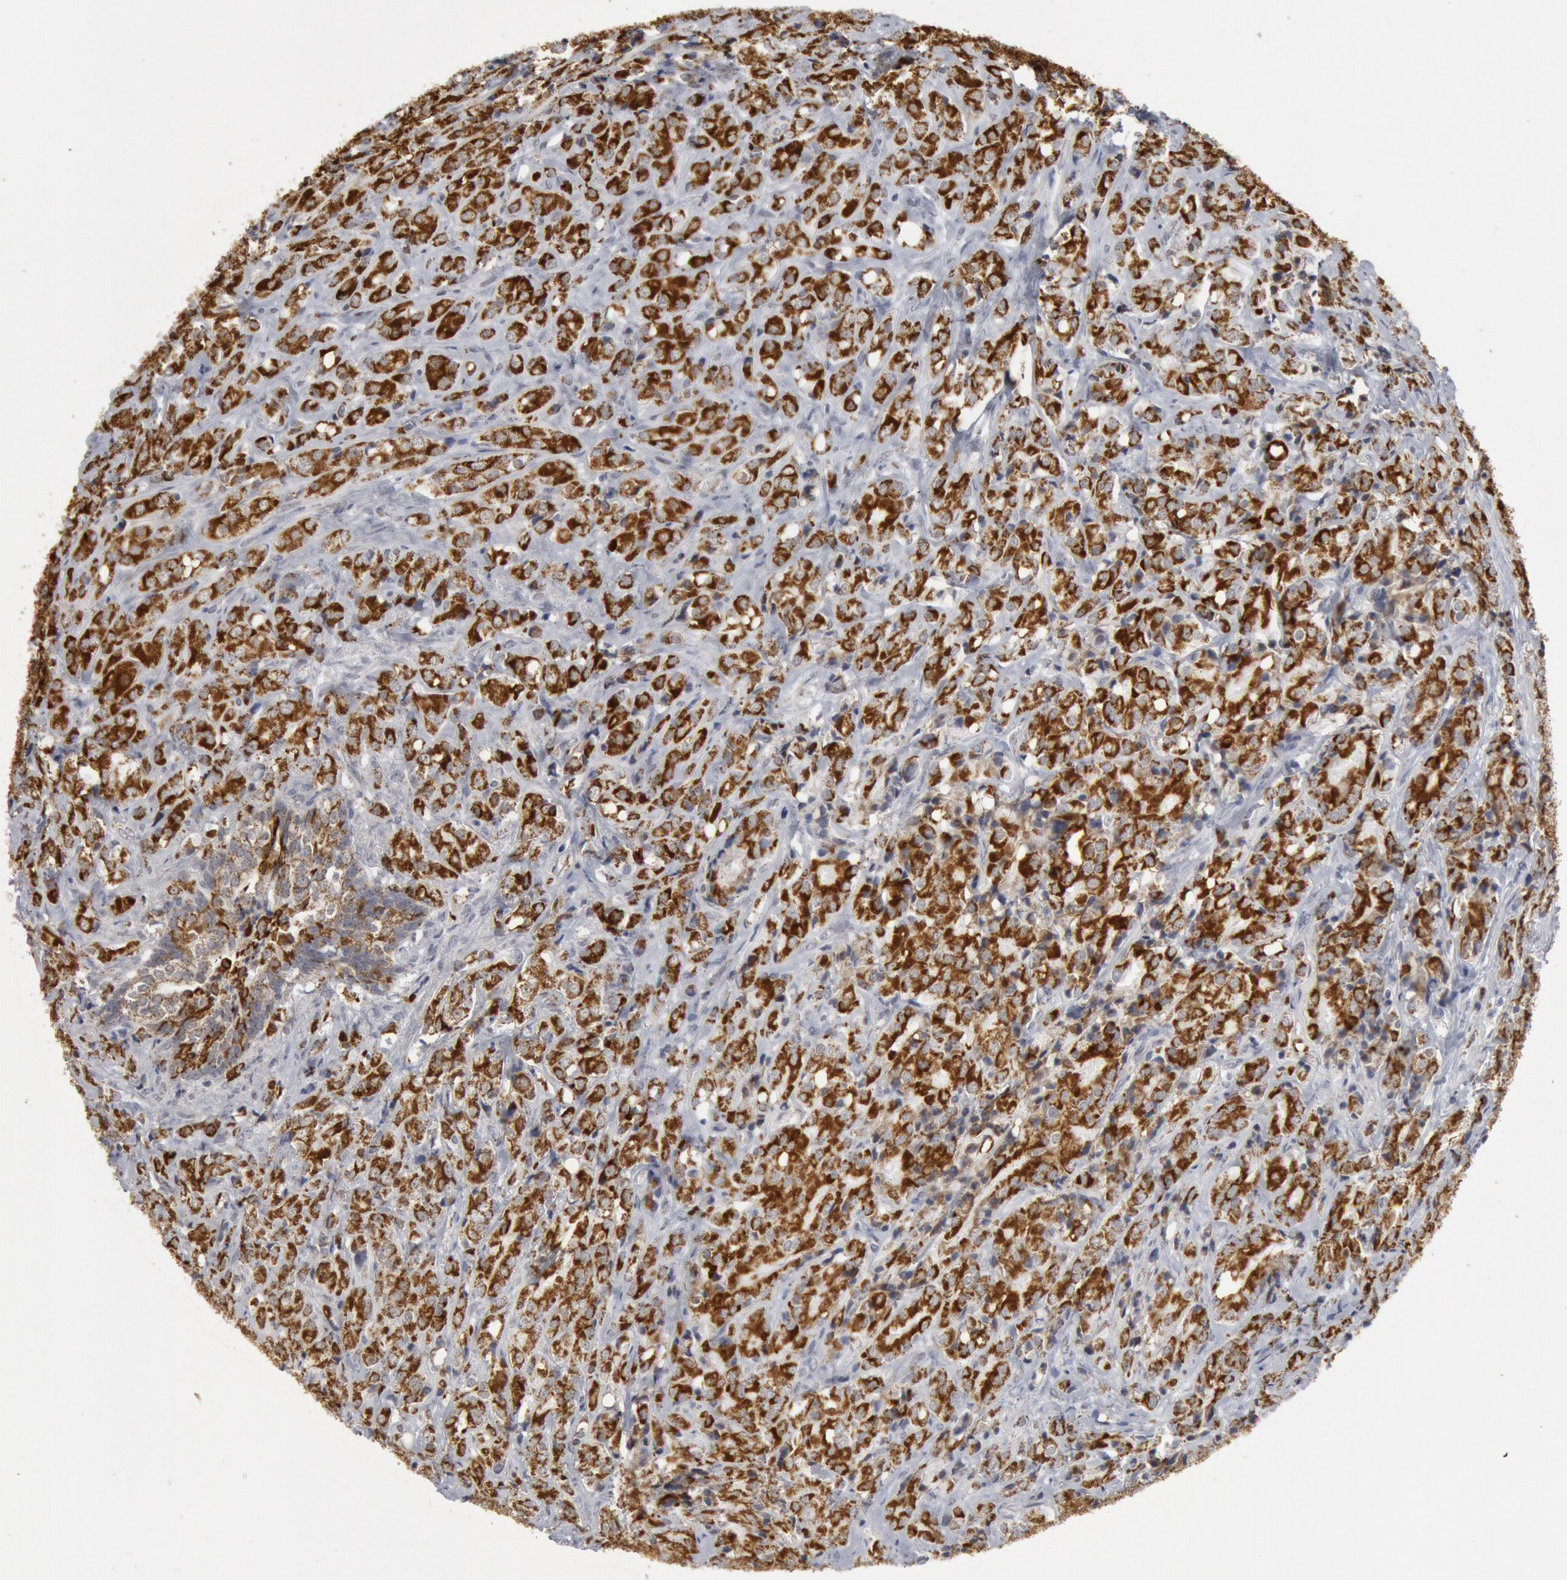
{"staining": {"intensity": "strong", "quantity": ">75%", "location": "cytoplasmic/membranous"}, "tissue": "prostate cancer", "cell_type": "Tumor cells", "image_type": "cancer", "snomed": [{"axis": "morphology", "description": "Adenocarcinoma, High grade"}, {"axis": "topography", "description": "Prostate"}], "caption": "Protein expression analysis of prostate cancer (high-grade adenocarcinoma) reveals strong cytoplasmic/membranous expression in about >75% of tumor cells. The staining is performed using DAB (3,3'-diaminobenzidine) brown chromogen to label protein expression. The nuclei are counter-stained blue using hematoxylin.", "gene": "CASP9", "patient": {"sex": "male", "age": 68}}